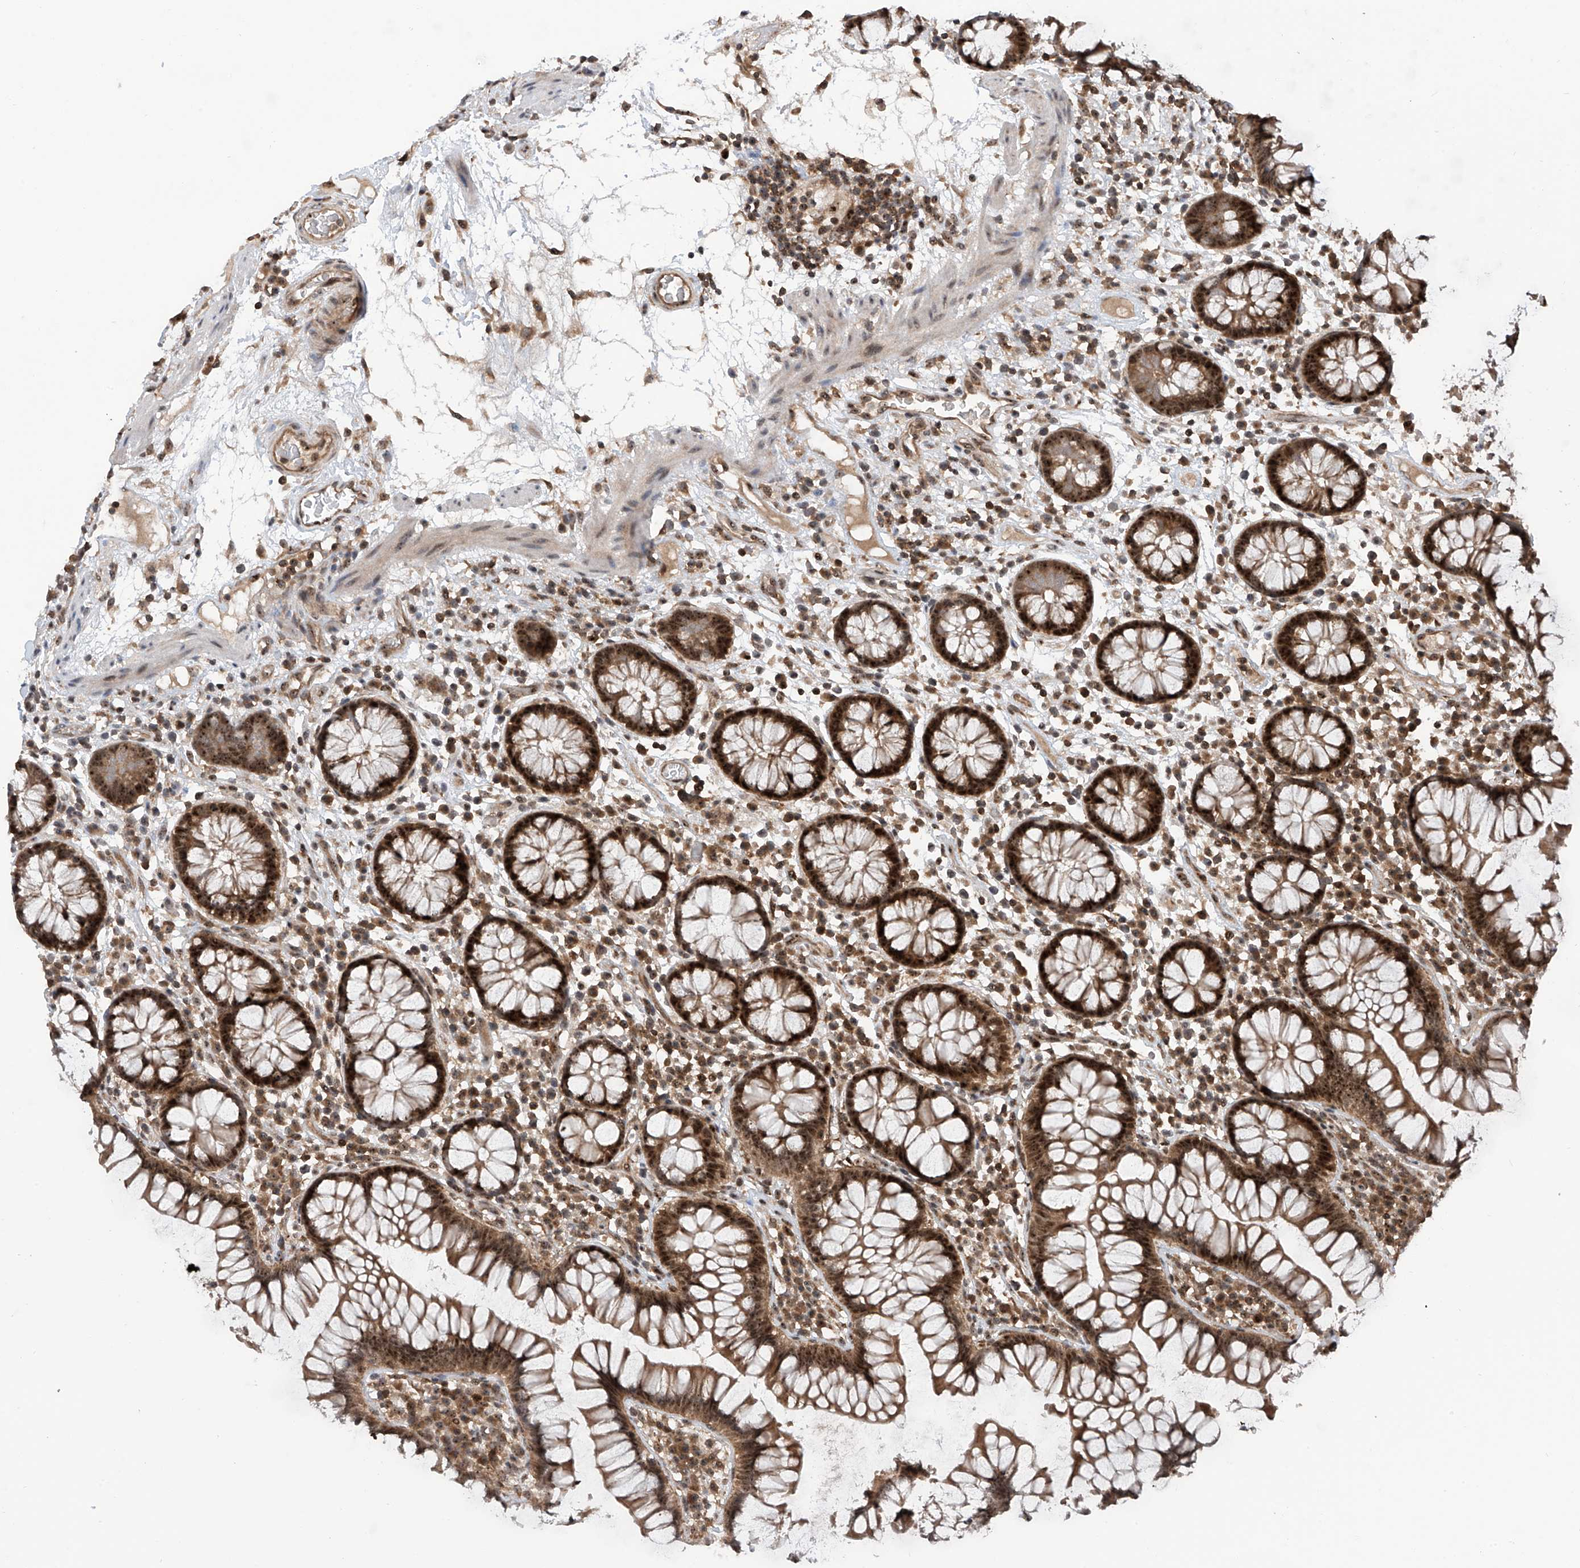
{"staining": {"intensity": "moderate", "quantity": ">75%", "location": "cytoplasmic/membranous"}, "tissue": "colon", "cell_type": "Endothelial cells", "image_type": "normal", "snomed": [{"axis": "morphology", "description": "Normal tissue, NOS"}, {"axis": "topography", "description": "Colon"}], "caption": "Protein staining of benign colon shows moderate cytoplasmic/membranous staining in about >75% of endothelial cells. The protein is stained brown, and the nuclei are stained in blue (DAB (3,3'-diaminobenzidine) IHC with brightfield microscopy, high magnification).", "gene": "C1orf131", "patient": {"sex": "female", "age": 79}}